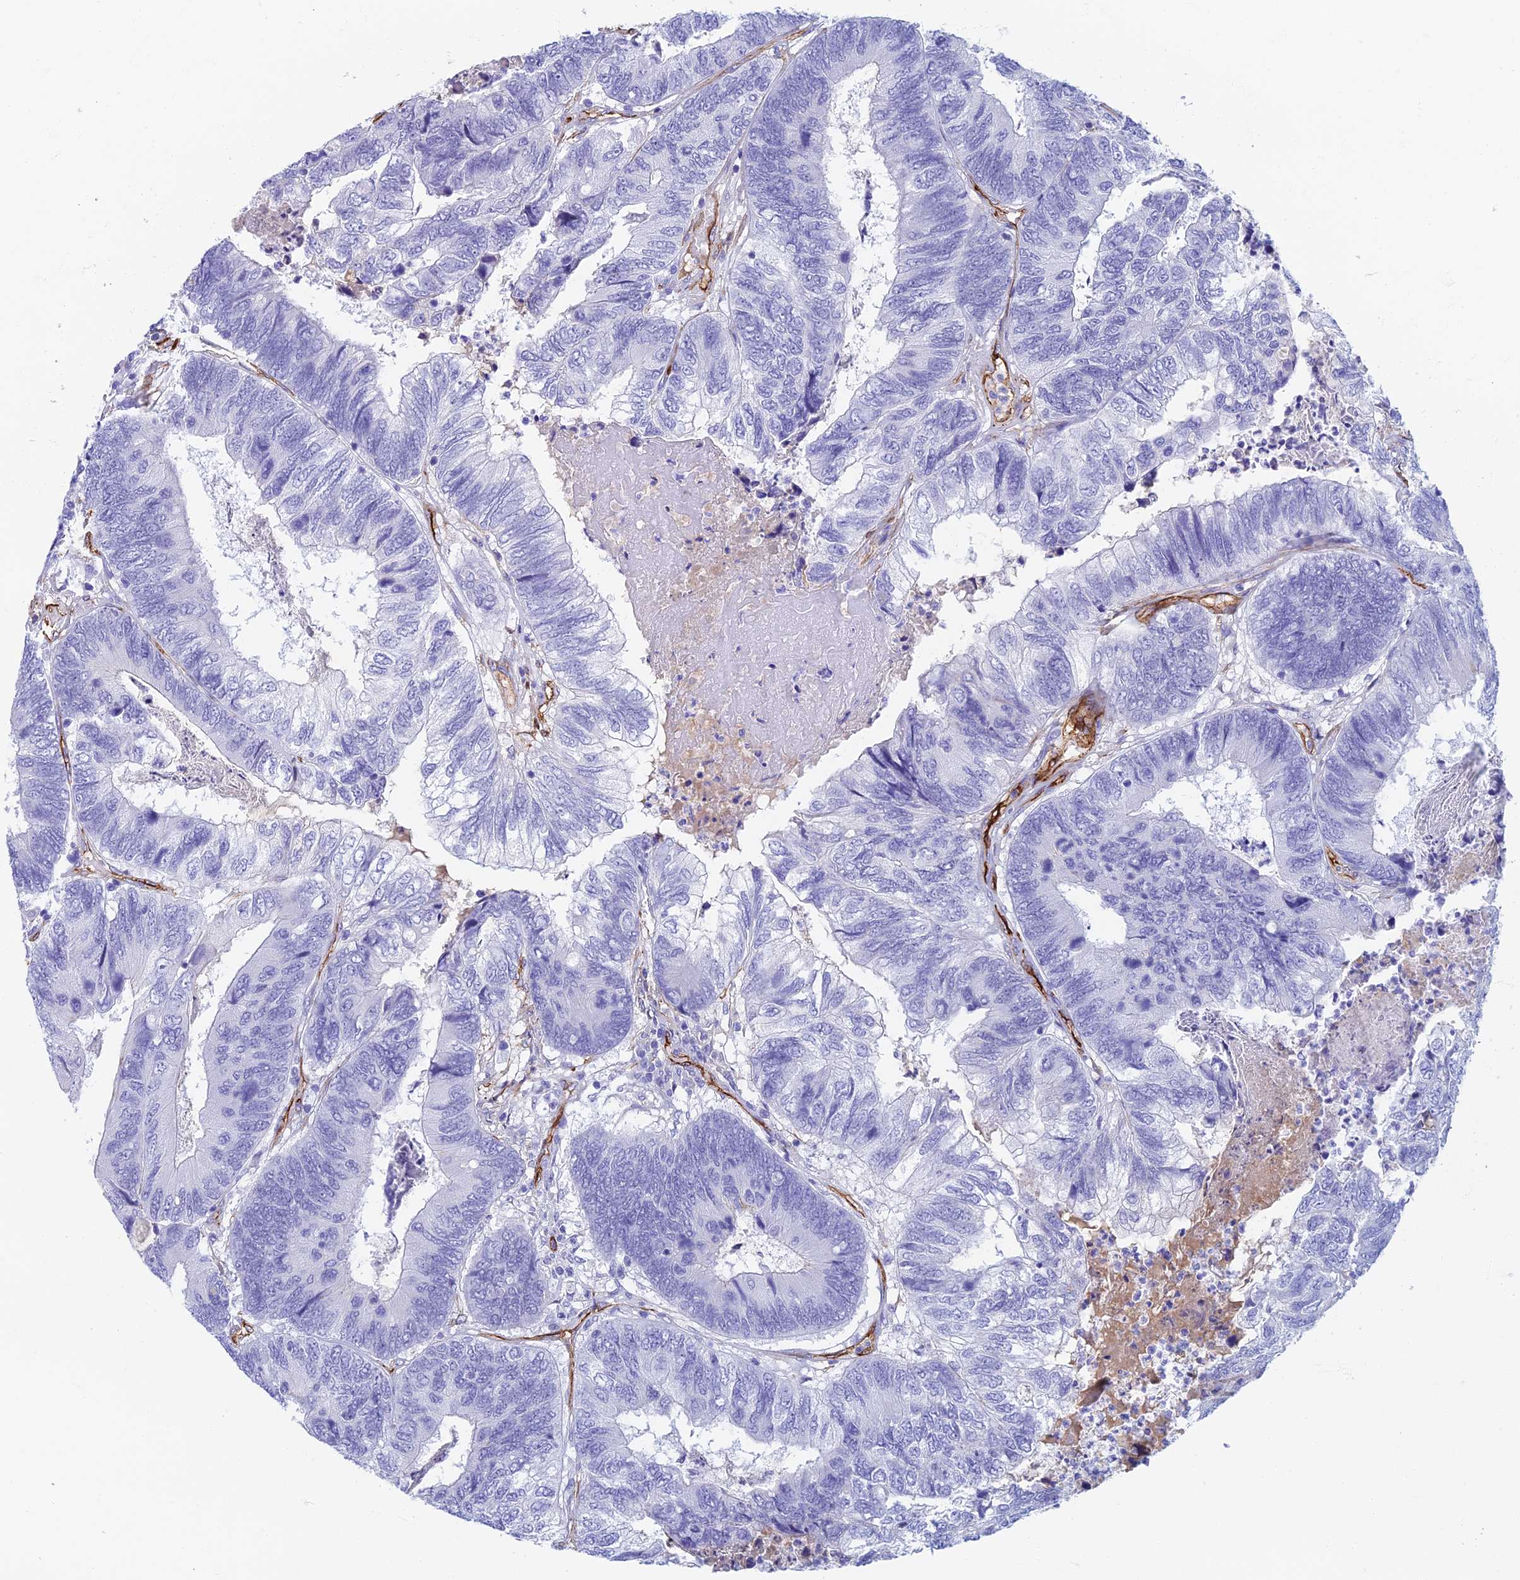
{"staining": {"intensity": "negative", "quantity": "none", "location": "none"}, "tissue": "colorectal cancer", "cell_type": "Tumor cells", "image_type": "cancer", "snomed": [{"axis": "morphology", "description": "Adenocarcinoma, NOS"}, {"axis": "topography", "description": "Colon"}], "caption": "Tumor cells show no significant expression in adenocarcinoma (colorectal). (Immunohistochemistry (ihc), brightfield microscopy, high magnification).", "gene": "ETFRF1", "patient": {"sex": "female", "age": 67}}